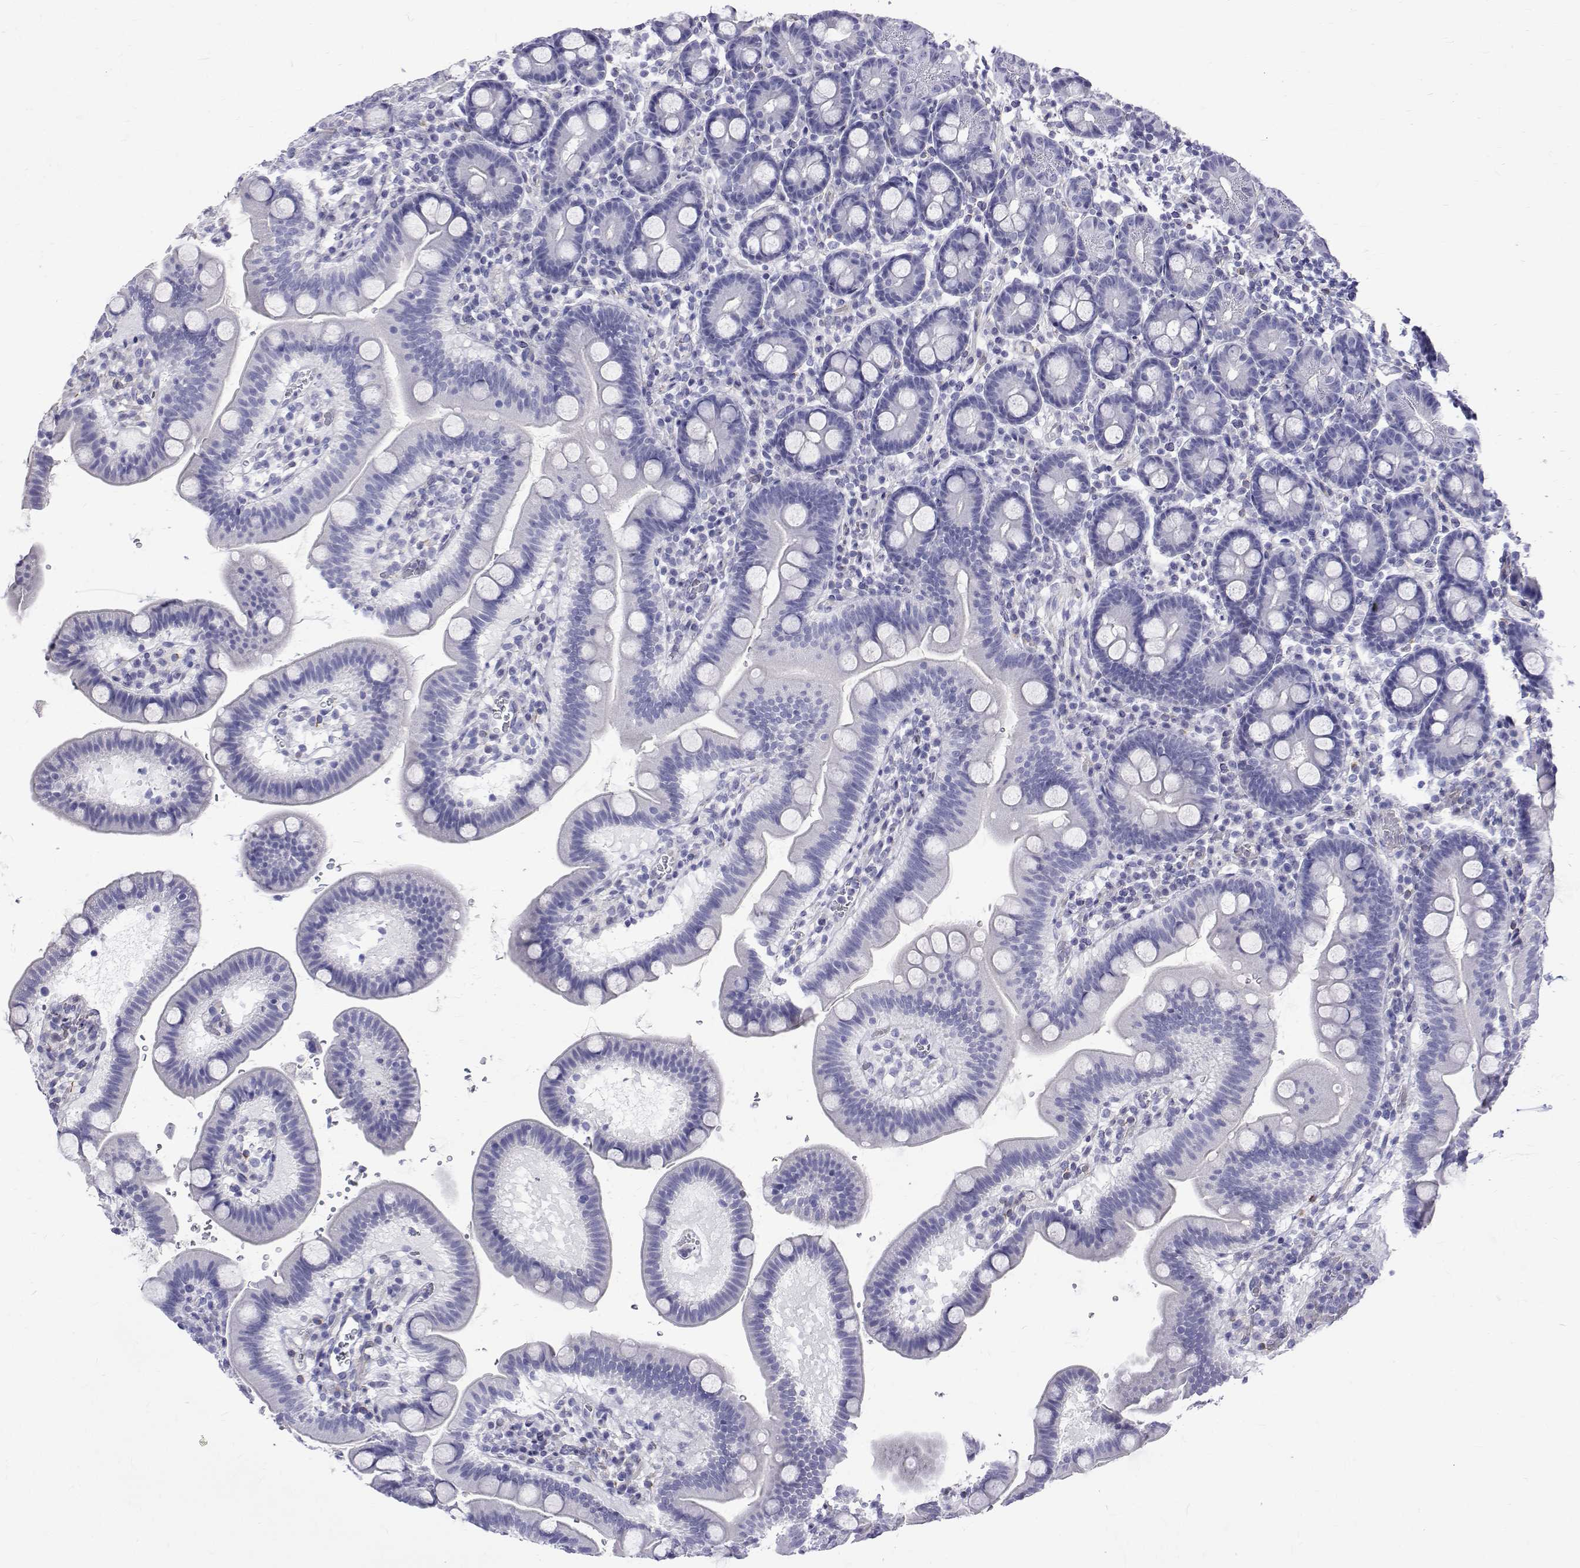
{"staining": {"intensity": "negative", "quantity": "none", "location": "none"}, "tissue": "duodenum", "cell_type": "Glandular cells", "image_type": "normal", "snomed": [{"axis": "morphology", "description": "Normal tissue, NOS"}, {"axis": "topography", "description": "Duodenum"}], "caption": "The immunohistochemistry (IHC) micrograph has no significant expression in glandular cells of duodenum. (Stains: DAB (3,3'-diaminobenzidine) immunohistochemistry (IHC) with hematoxylin counter stain, Microscopy: brightfield microscopy at high magnification).", "gene": "OPRPN", "patient": {"sex": "male", "age": 59}}